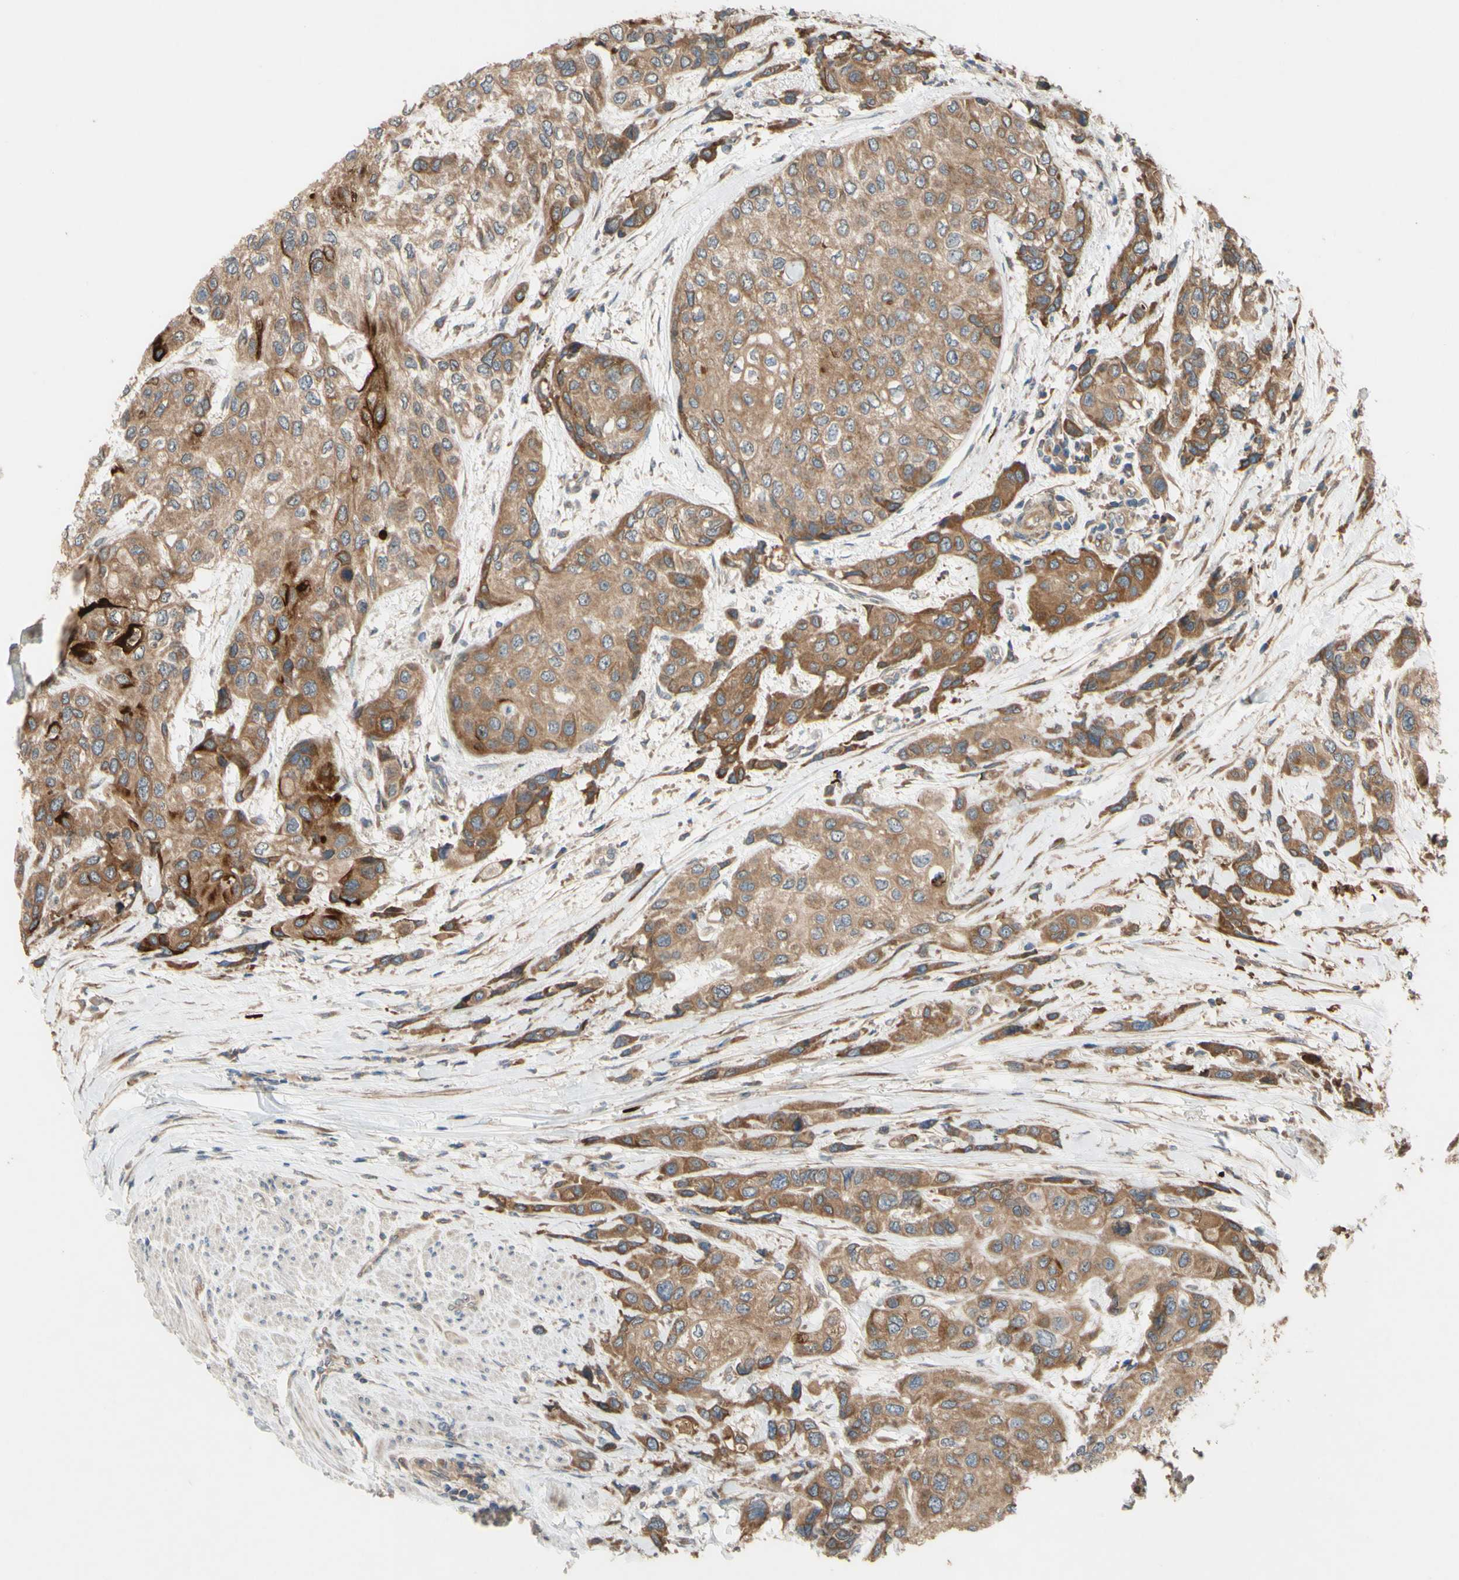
{"staining": {"intensity": "moderate", "quantity": ">75%", "location": "cytoplasmic/membranous"}, "tissue": "urothelial cancer", "cell_type": "Tumor cells", "image_type": "cancer", "snomed": [{"axis": "morphology", "description": "Urothelial carcinoma, High grade"}, {"axis": "topography", "description": "Urinary bladder"}], "caption": "High-grade urothelial carcinoma stained with immunohistochemistry (IHC) displays moderate cytoplasmic/membranous staining in approximately >75% of tumor cells. Using DAB (3,3'-diaminobenzidine) (brown) and hematoxylin (blue) stains, captured at high magnification using brightfield microscopy.", "gene": "SPTLC1", "patient": {"sex": "female", "age": 56}}